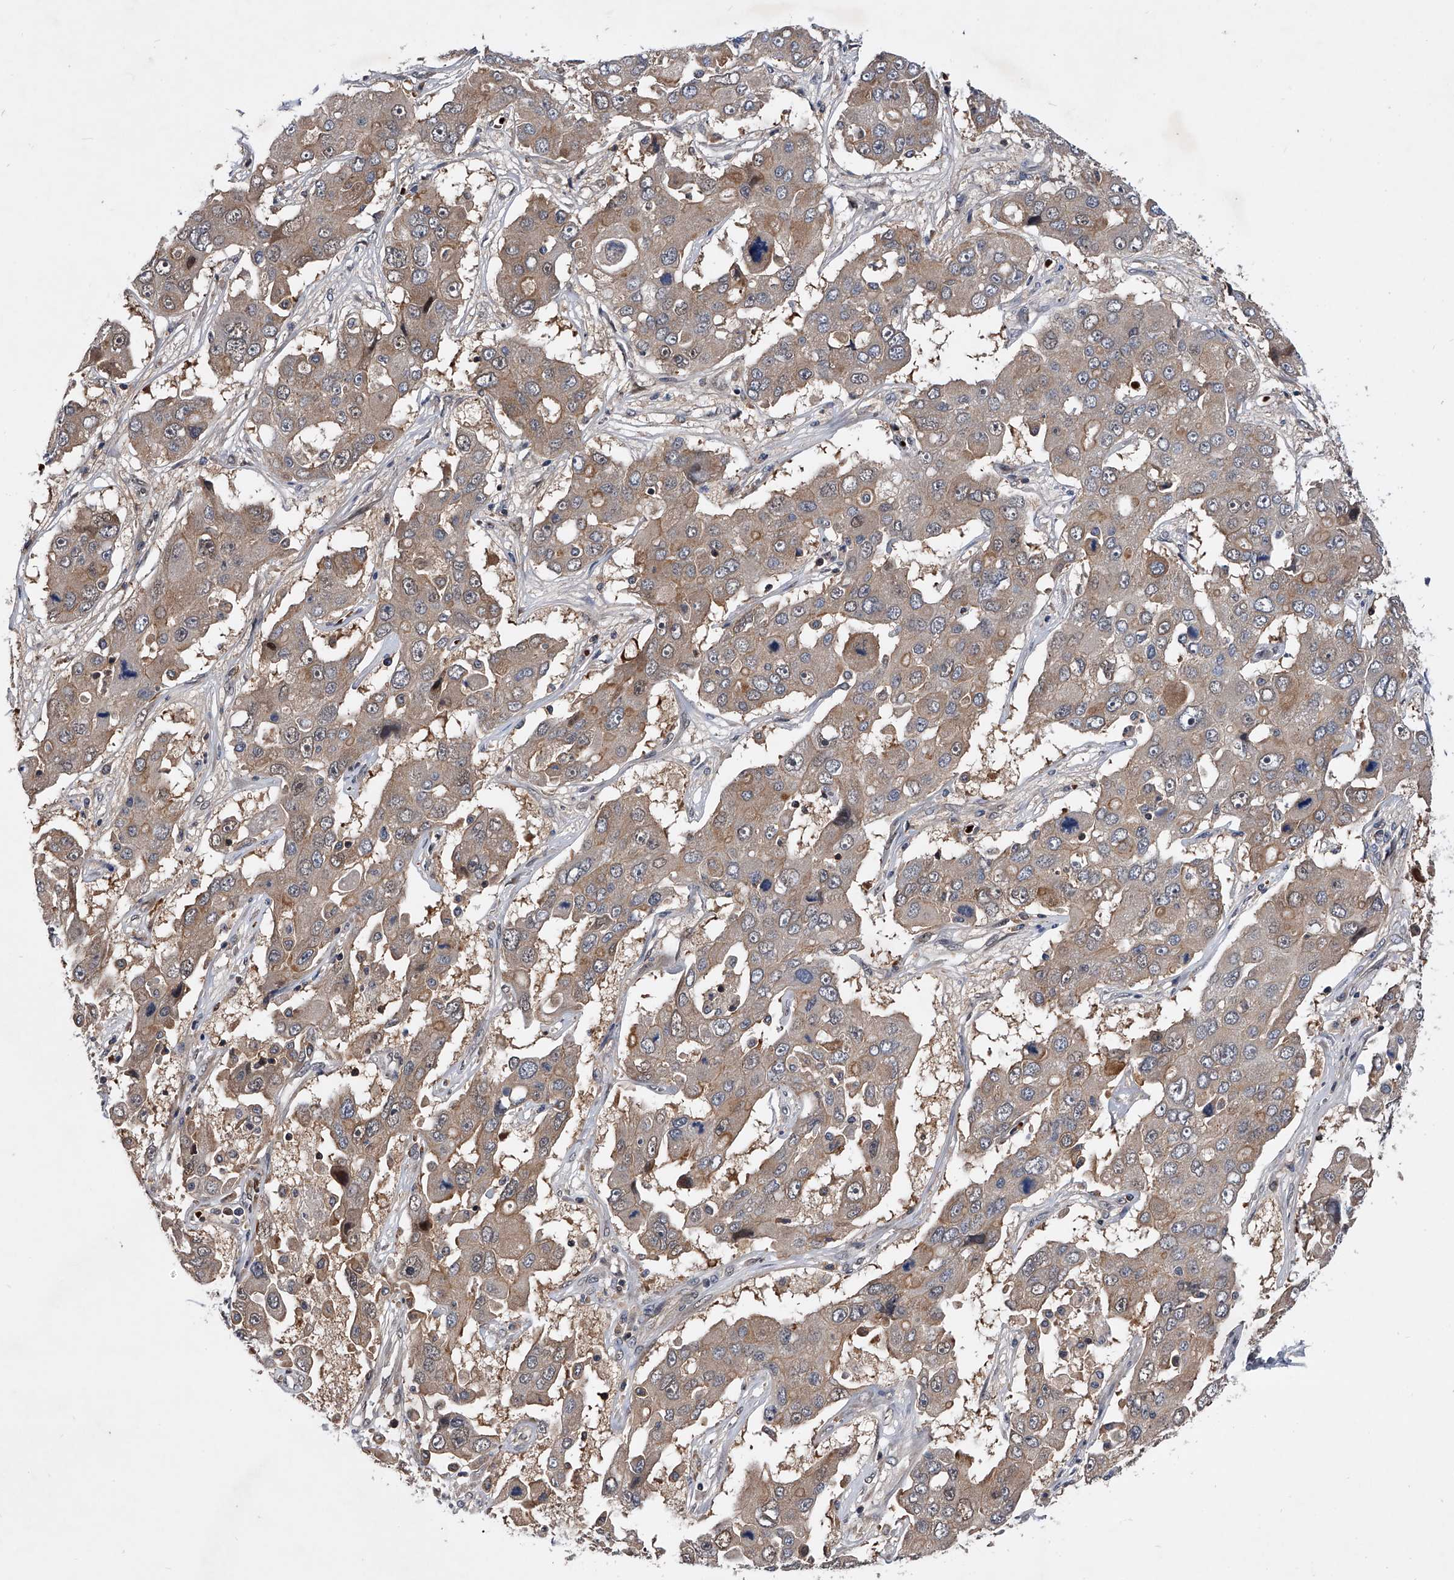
{"staining": {"intensity": "weak", "quantity": "<25%", "location": "cytoplasmic/membranous"}, "tissue": "liver cancer", "cell_type": "Tumor cells", "image_type": "cancer", "snomed": [{"axis": "morphology", "description": "Cholangiocarcinoma"}, {"axis": "topography", "description": "Liver"}], "caption": "Tumor cells are negative for protein expression in human liver cancer (cholangiocarcinoma). (Brightfield microscopy of DAB (3,3'-diaminobenzidine) immunohistochemistry at high magnification).", "gene": "ZNF30", "patient": {"sex": "male", "age": 67}}